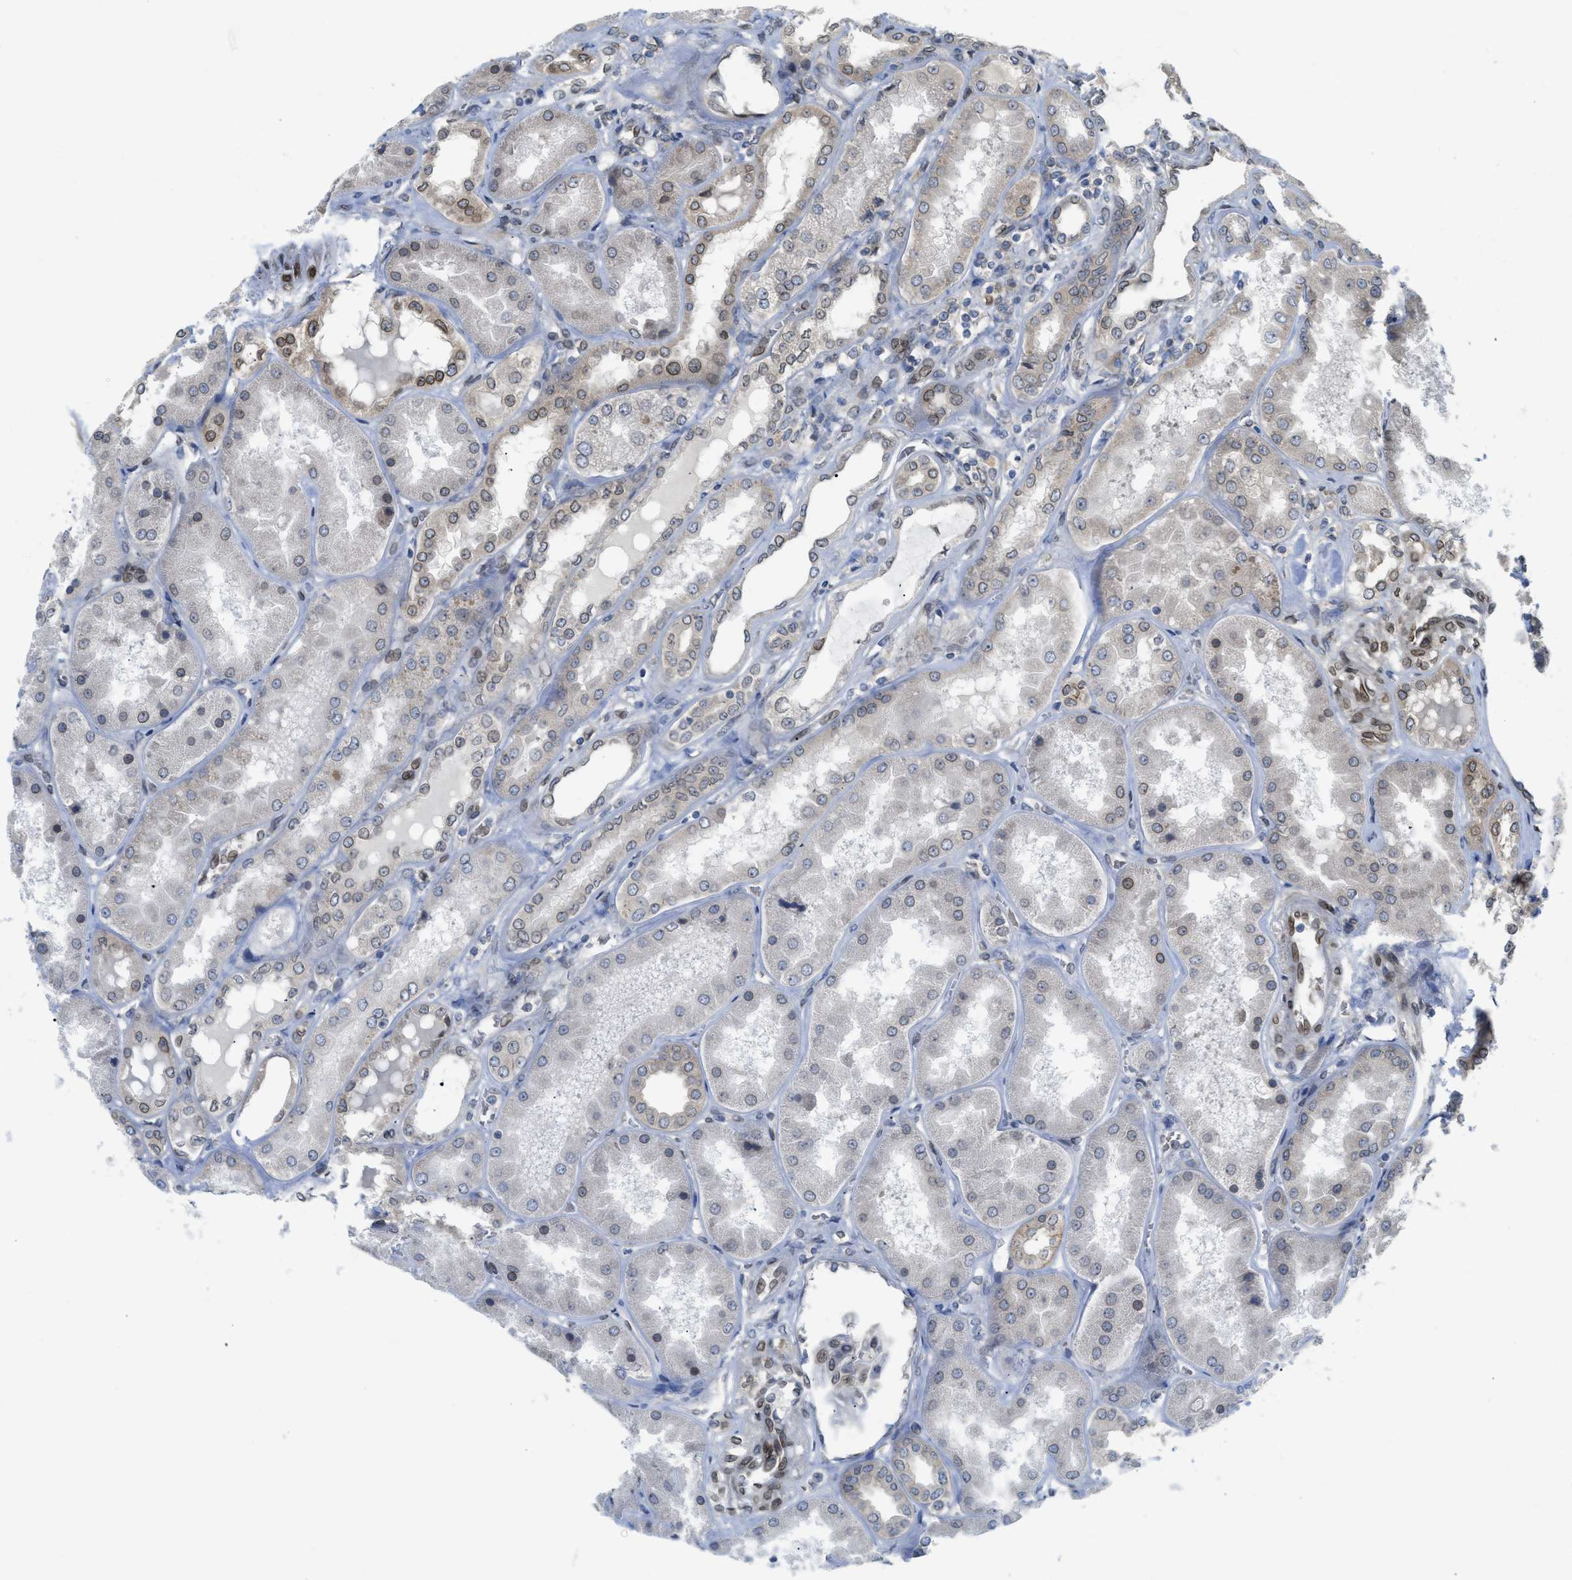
{"staining": {"intensity": "moderate", "quantity": "25%-75%", "location": "cytoplasmic/membranous,nuclear"}, "tissue": "kidney", "cell_type": "Cells in tubules", "image_type": "normal", "snomed": [{"axis": "morphology", "description": "Normal tissue, NOS"}, {"axis": "topography", "description": "Kidney"}], "caption": "Protein expression analysis of benign human kidney reveals moderate cytoplasmic/membranous,nuclear positivity in approximately 25%-75% of cells in tubules.", "gene": "EIF2AK3", "patient": {"sex": "female", "age": 56}}